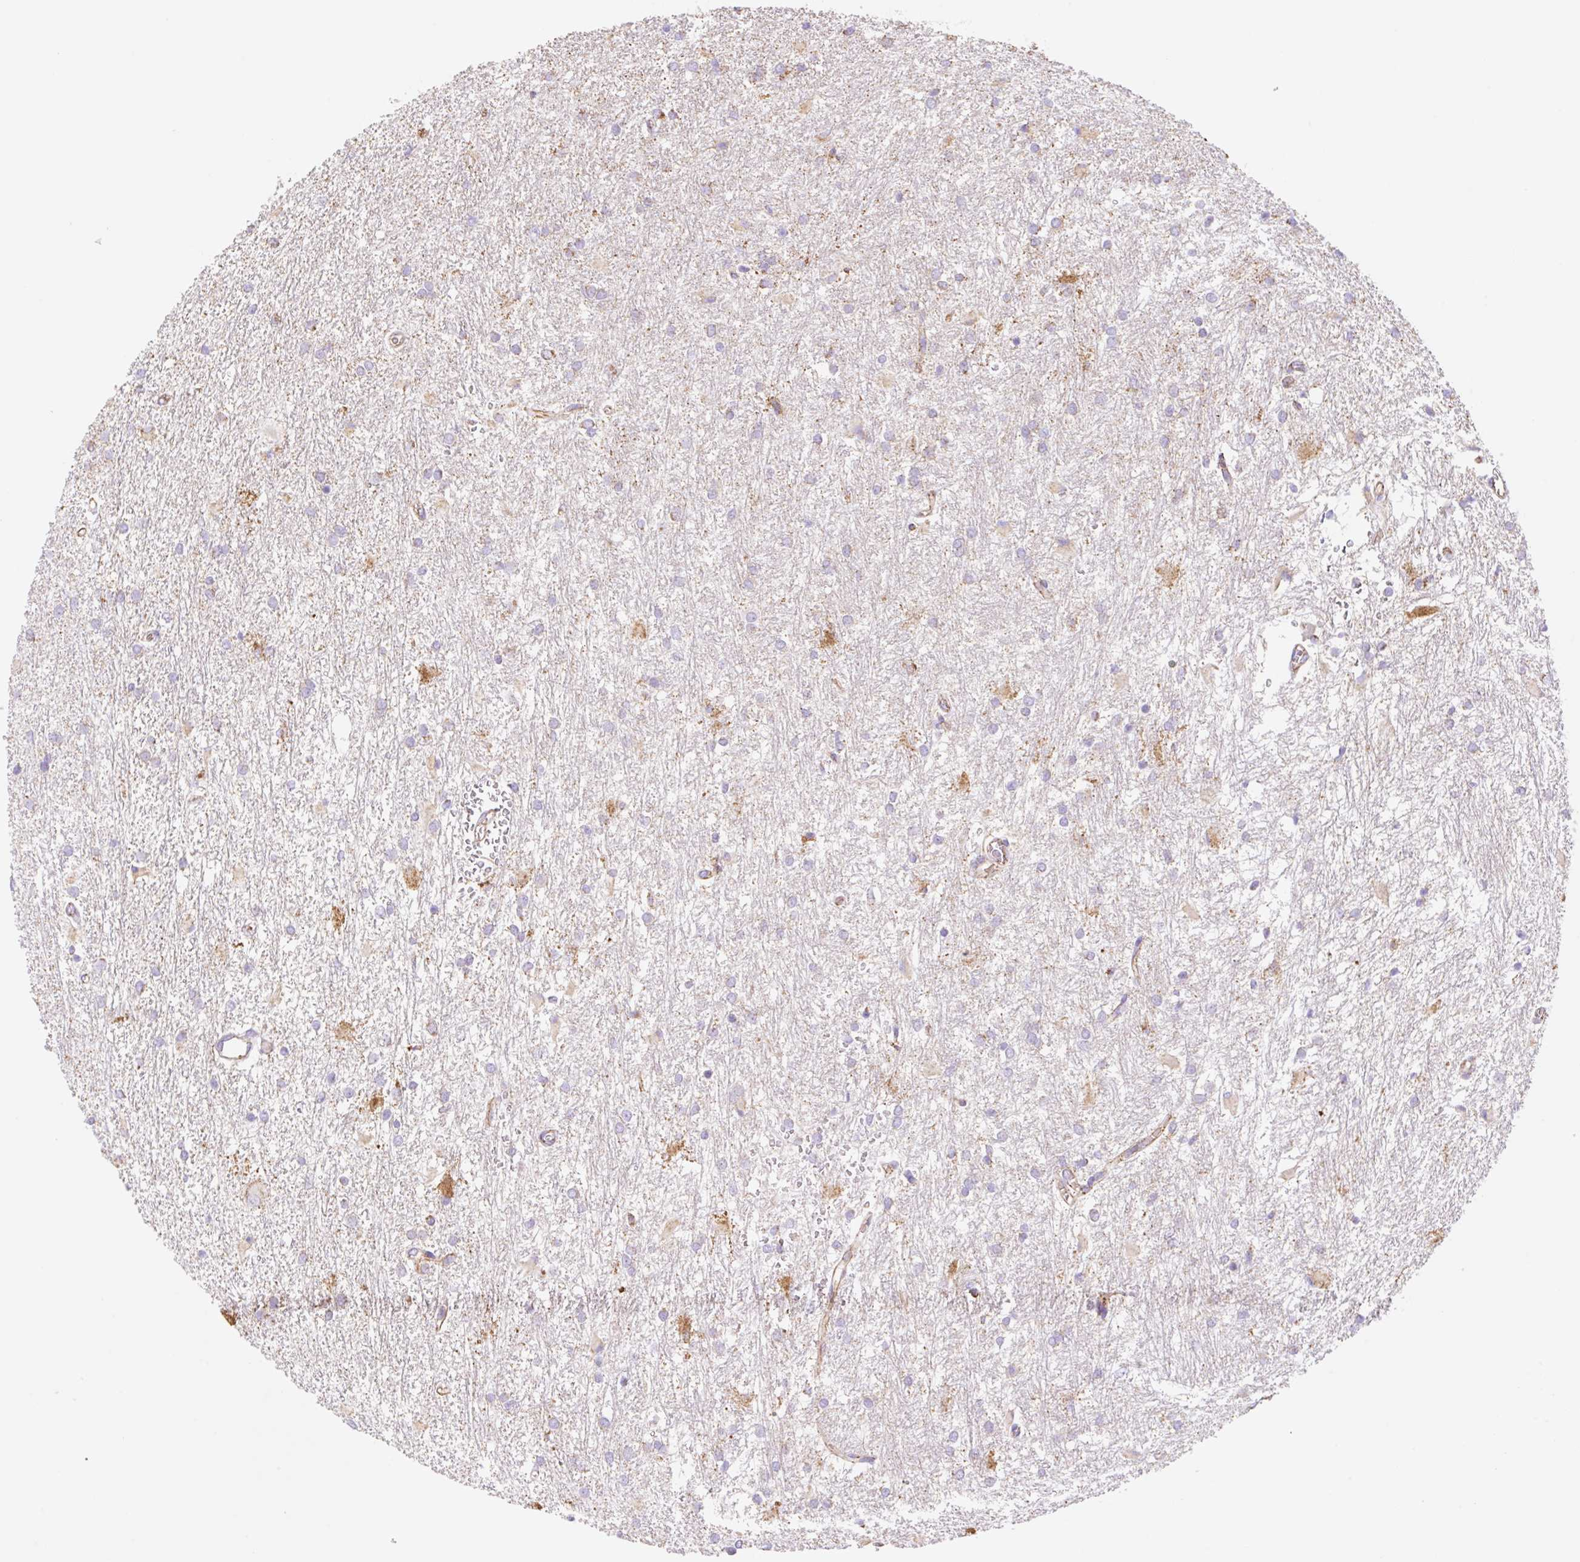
{"staining": {"intensity": "moderate", "quantity": "<25%", "location": "cytoplasmic/membranous"}, "tissue": "glioma", "cell_type": "Tumor cells", "image_type": "cancer", "snomed": [{"axis": "morphology", "description": "Glioma, malignant, High grade"}, {"axis": "topography", "description": "Brain"}], "caption": "Moderate cytoplasmic/membranous expression for a protein is appreciated in approximately <25% of tumor cells of glioma using immunohistochemistry (IHC).", "gene": "ESAM", "patient": {"sex": "female", "age": 50}}